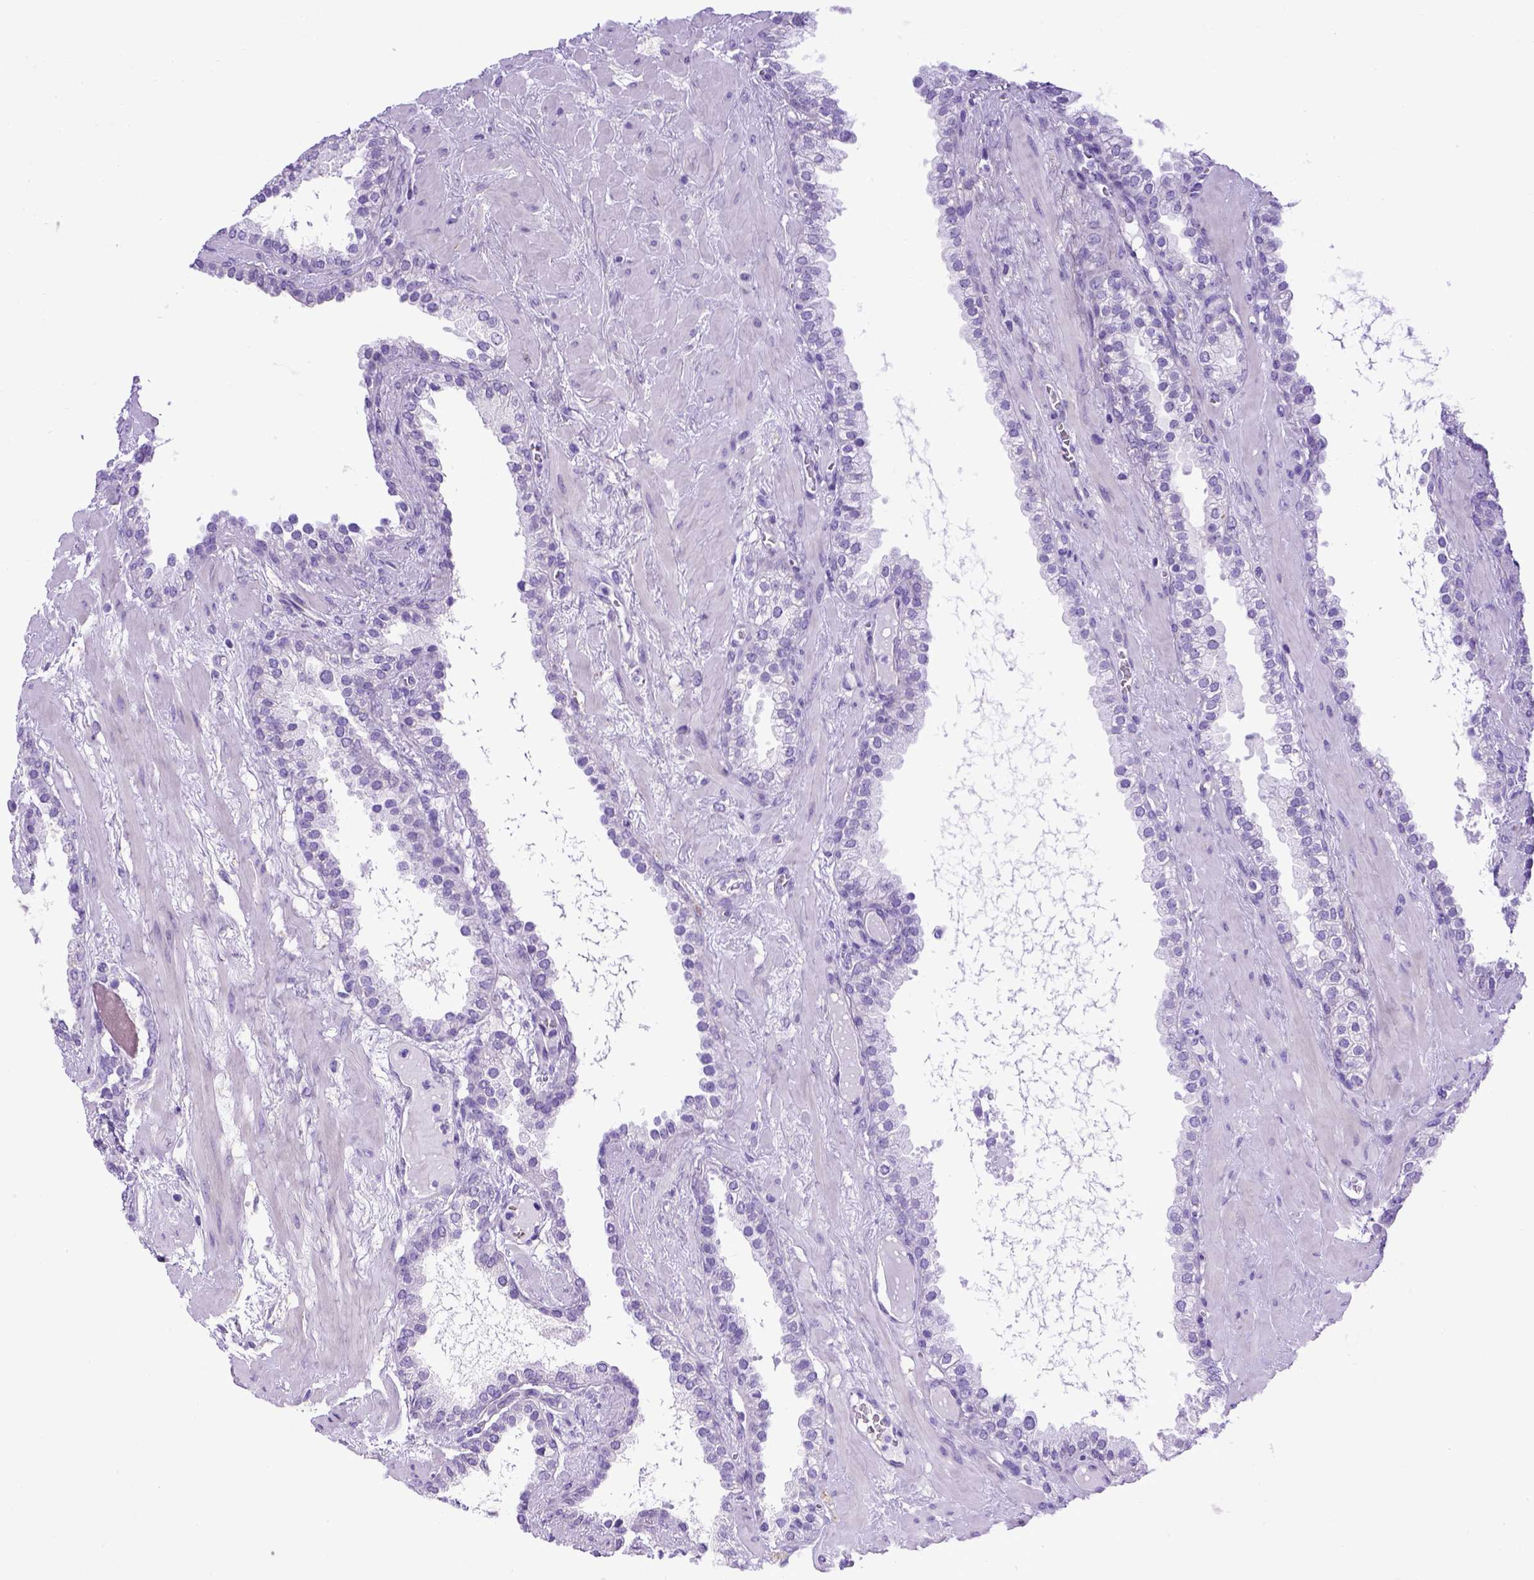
{"staining": {"intensity": "negative", "quantity": "none", "location": "none"}, "tissue": "prostate cancer", "cell_type": "Tumor cells", "image_type": "cancer", "snomed": [{"axis": "morphology", "description": "Adenocarcinoma, Low grade"}, {"axis": "topography", "description": "Prostate"}], "caption": "Immunohistochemistry (IHC) micrograph of neoplastic tissue: prostate cancer stained with DAB (3,3'-diaminobenzidine) displays no significant protein expression in tumor cells. Nuclei are stained in blue.", "gene": "ADAM12", "patient": {"sex": "male", "age": 62}}